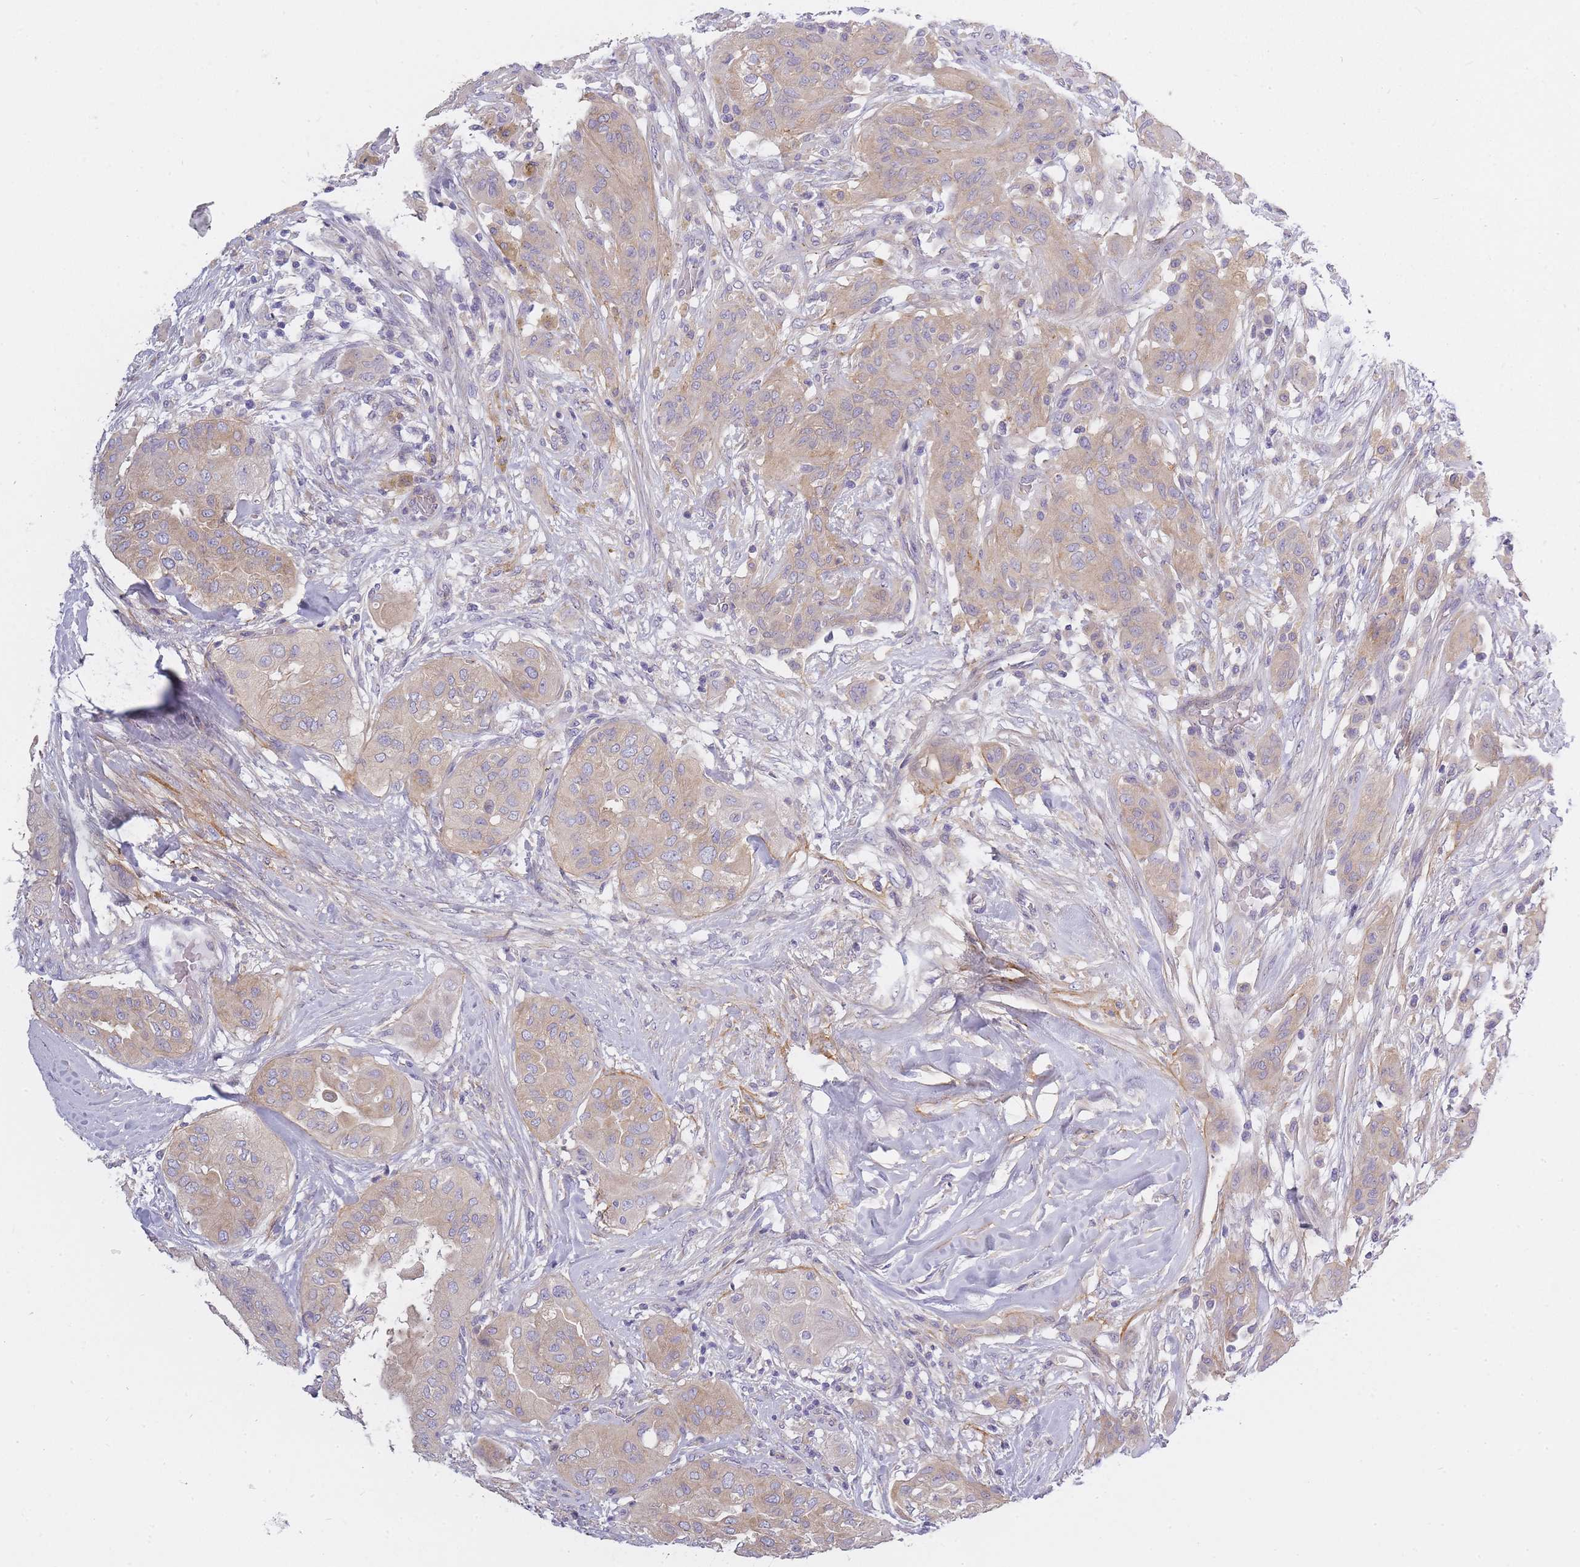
{"staining": {"intensity": "weak", "quantity": "25%-75%", "location": "cytoplasmic/membranous"}, "tissue": "thyroid cancer", "cell_type": "Tumor cells", "image_type": "cancer", "snomed": [{"axis": "morphology", "description": "Papillary adenocarcinoma, NOS"}, {"axis": "topography", "description": "Thyroid gland"}], "caption": "Immunohistochemistry (IHC) staining of thyroid cancer, which reveals low levels of weak cytoplasmic/membranous staining in about 25%-75% of tumor cells indicating weak cytoplasmic/membranous protein expression. The staining was performed using DAB (3,3'-diaminobenzidine) (brown) for protein detection and nuclei were counterstained in hematoxylin (blue).", "gene": "AP3M2", "patient": {"sex": "female", "age": 59}}